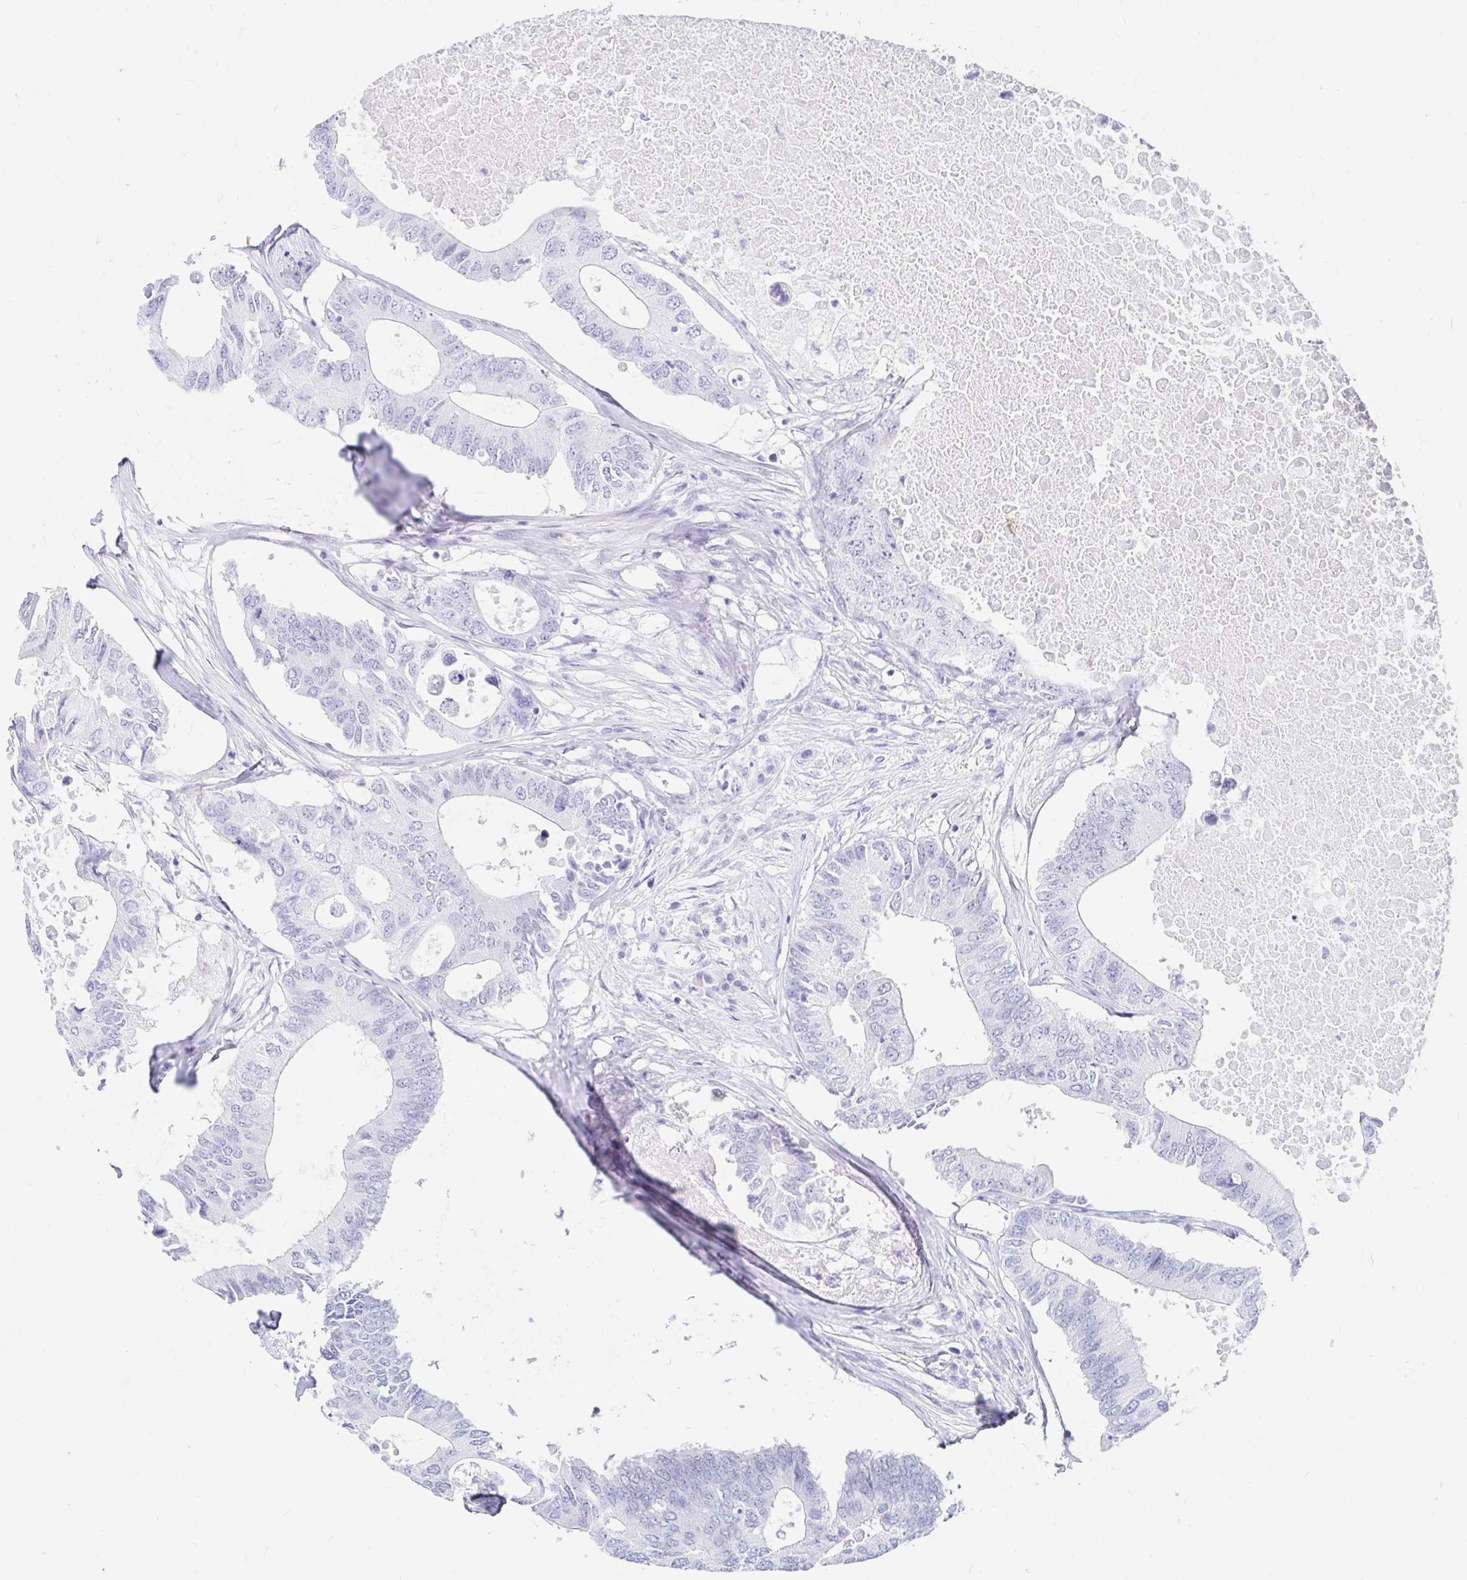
{"staining": {"intensity": "negative", "quantity": "none", "location": "none"}, "tissue": "colorectal cancer", "cell_type": "Tumor cells", "image_type": "cancer", "snomed": [{"axis": "morphology", "description": "Adenocarcinoma, NOS"}, {"axis": "topography", "description": "Colon"}], "caption": "The photomicrograph demonstrates no significant expression in tumor cells of colorectal cancer (adenocarcinoma).", "gene": "OR6T1", "patient": {"sex": "male", "age": 71}}